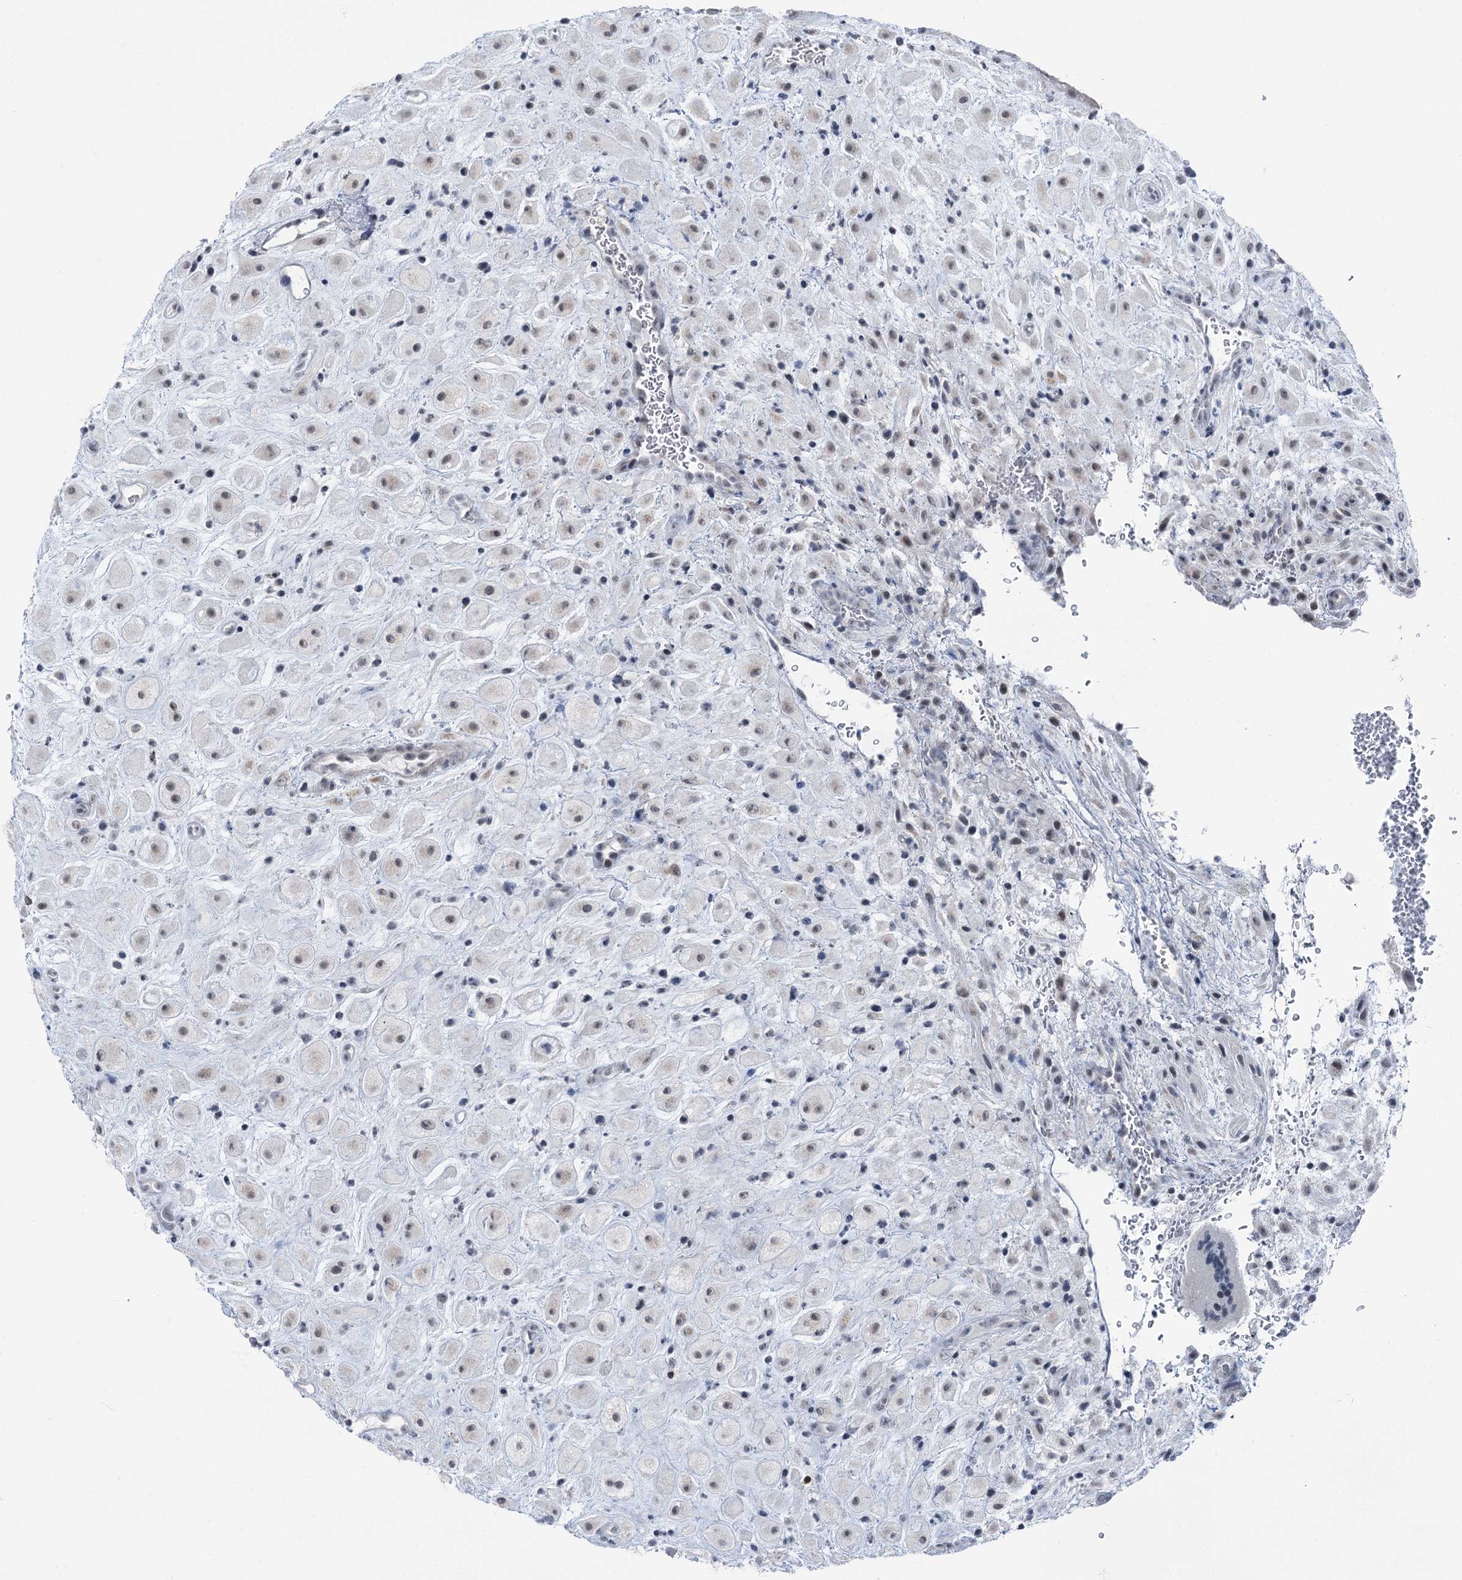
{"staining": {"intensity": "negative", "quantity": "none", "location": "none"}, "tissue": "placenta", "cell_type": "Decidual cells", "image_type": "normal", "snomed": [{"axis": "morphology", "description": "Normal tissue, NOS"}, {"axis": "topography", "description": "Placenta"}], "caption": "Decidual cells show no significant protein positivity in benign placenta. The staining was performed using DAB (3,3'-diaminobenzidine) to visualize the protein expression in brown, while the nuclei were stained in blue with hematoxylin (Magnification: 20x).", "gene": "STEEP1", "patient": {"sex": "female", "age": 35}}